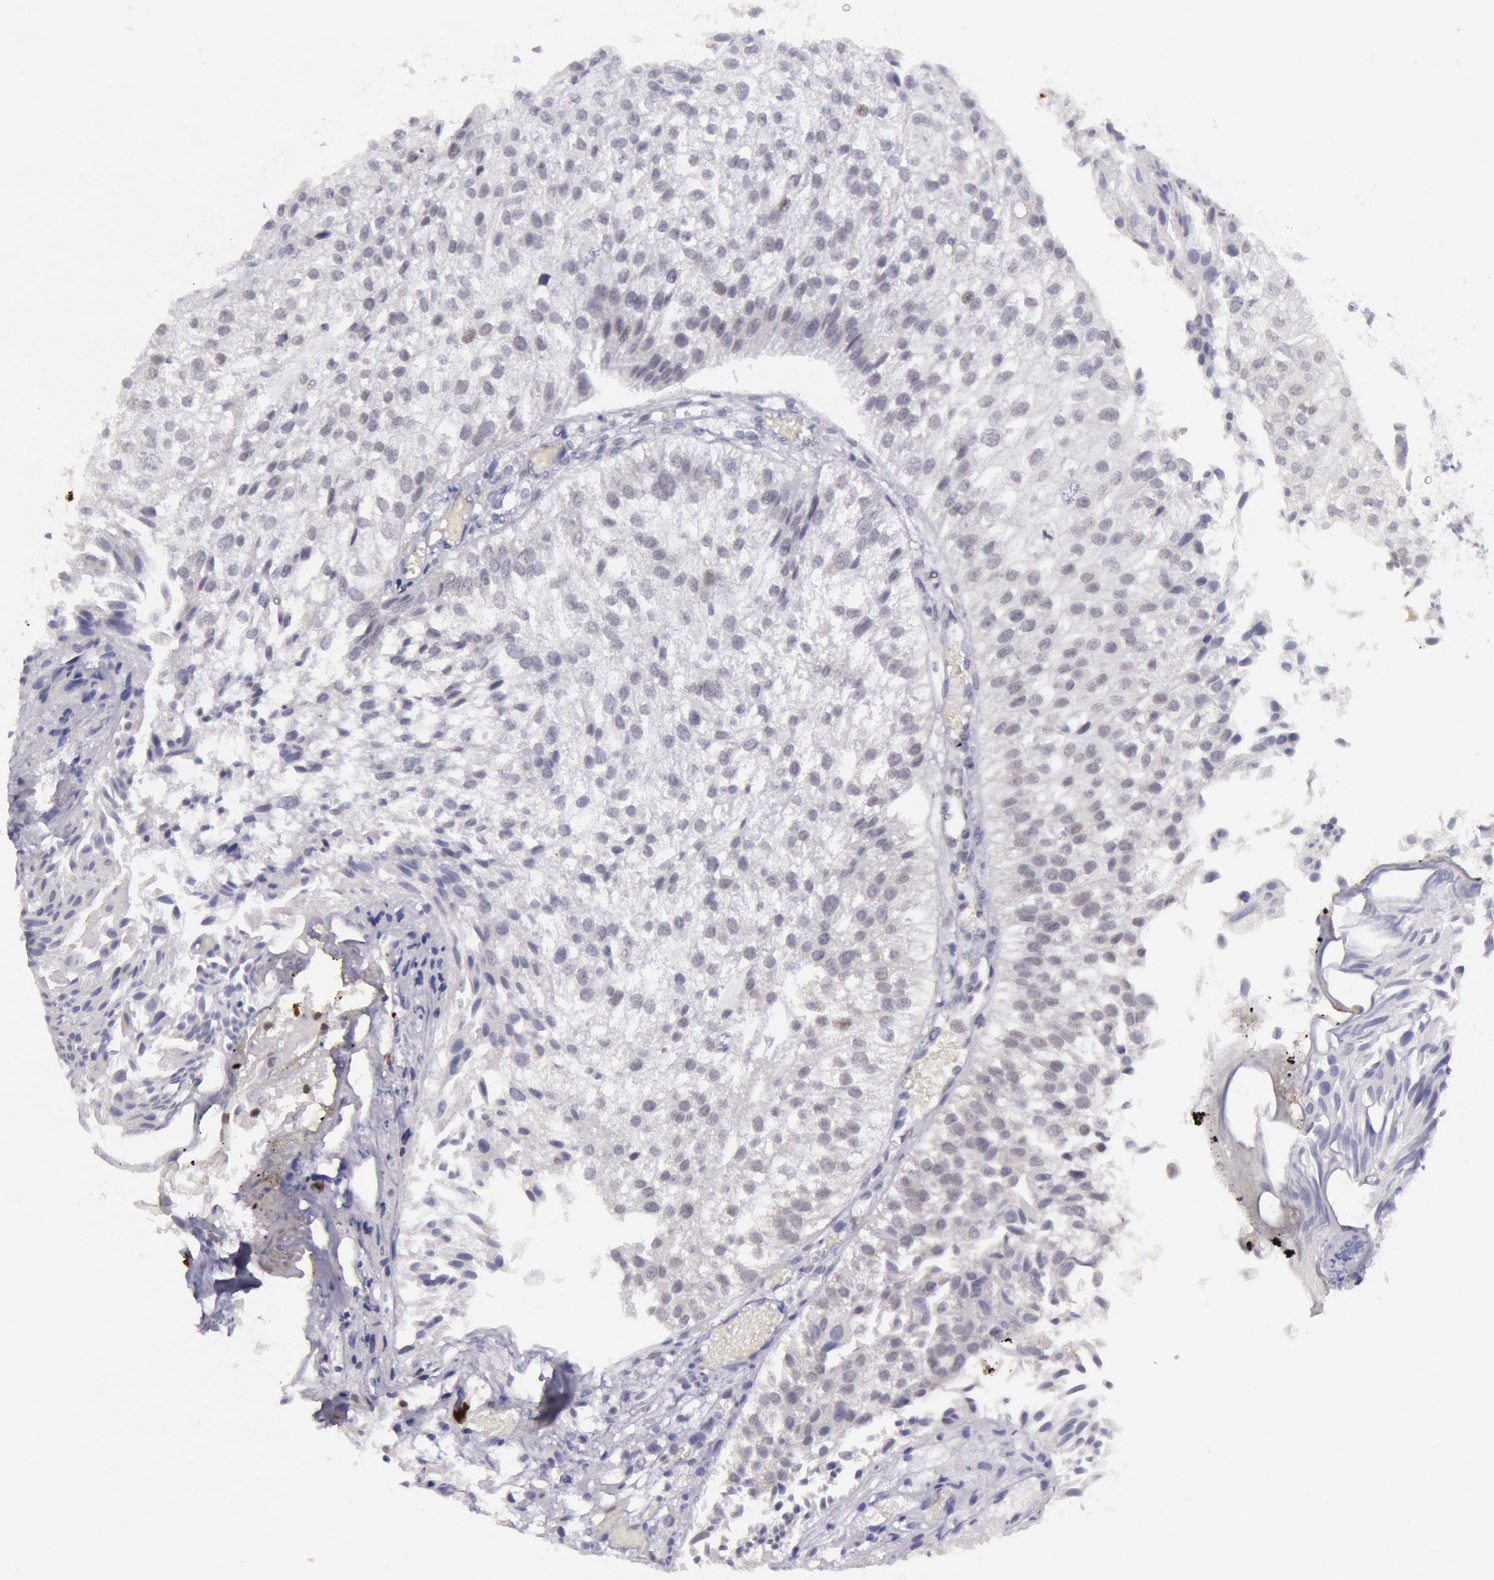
{"staining": {"intensity": "negative", "quantity": "none", "location": "none"}, "tissue": "urothelial cancer", "cell_type": "Tumor cells", "image_type": "cancer", "snomed": [{"axis": "morphology", "description": "Urothelial carcinoma, Low grade"}, {"axis": "topography", "description": "Urinary bladder"}], "caption": "Immunohistochemistry (IHC) histopathology image of urothelial cancer stained for a protein (brown), which reveals no staining in tumor cells.", "gene": "KDM6A", "patient": {"sex": "female", "age": 89}}